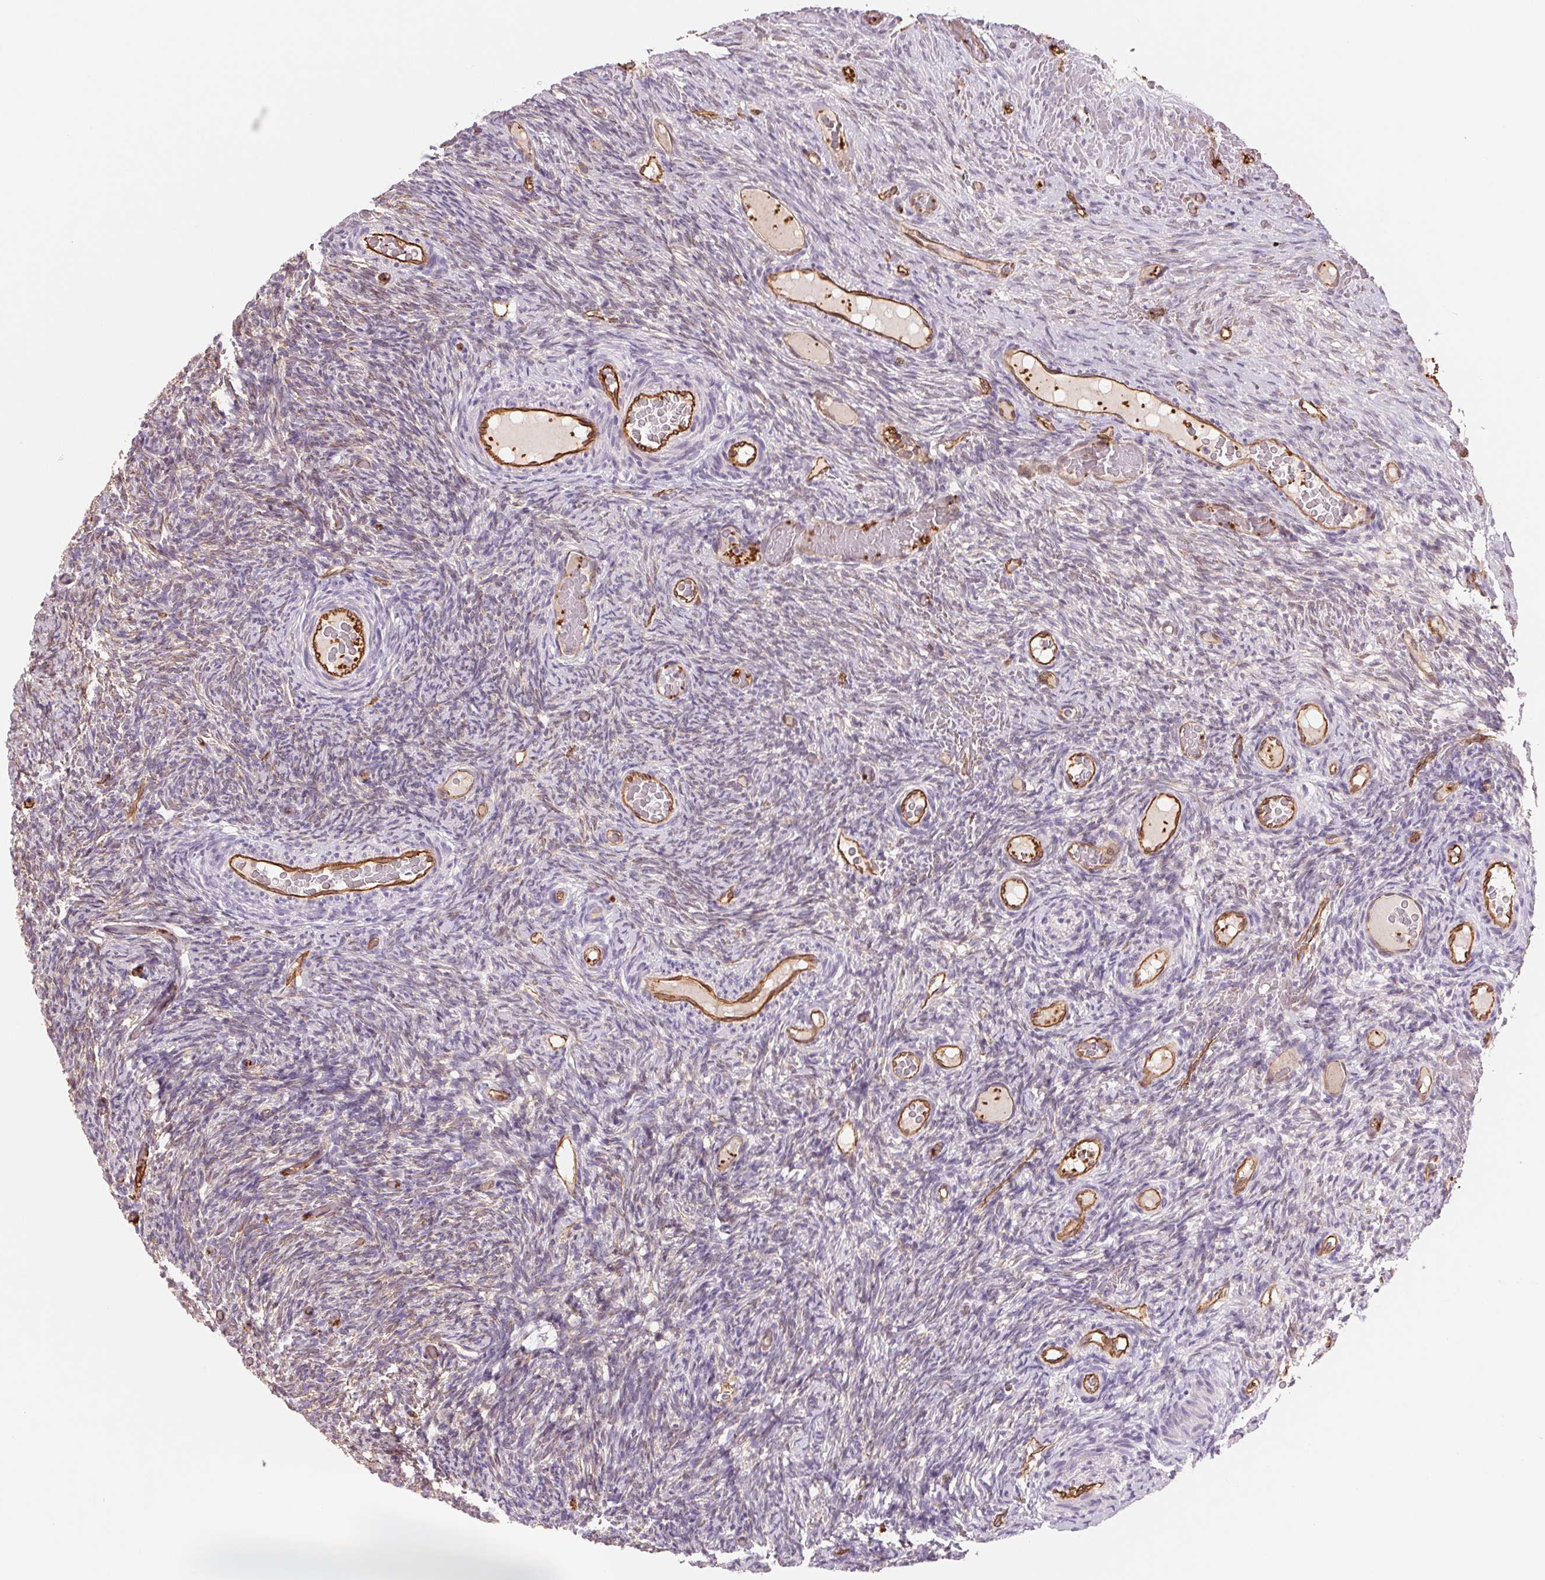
{"staining": {"intensity": "weak", "quantity": "25%-75%", "location": "cytoplasmic/membranous"}, "tissue": "ovary", "cell_type": "Follicle cells", "image_type": "normal", "snomed": [{"axis": "morphology", "description": "Normal tissue, NOS"}, {"axis": "topography", "description": "Ovary"}], "caption": "High-power microscopy captured an immunohistochemistry photomicrograph of normal ovary, revealing weak cytoplasmic/membranous staining in about 25%-75% of follicle cells.", "gene": "ANKRD13B", "patient": {"sex": "female", "age": 34}}